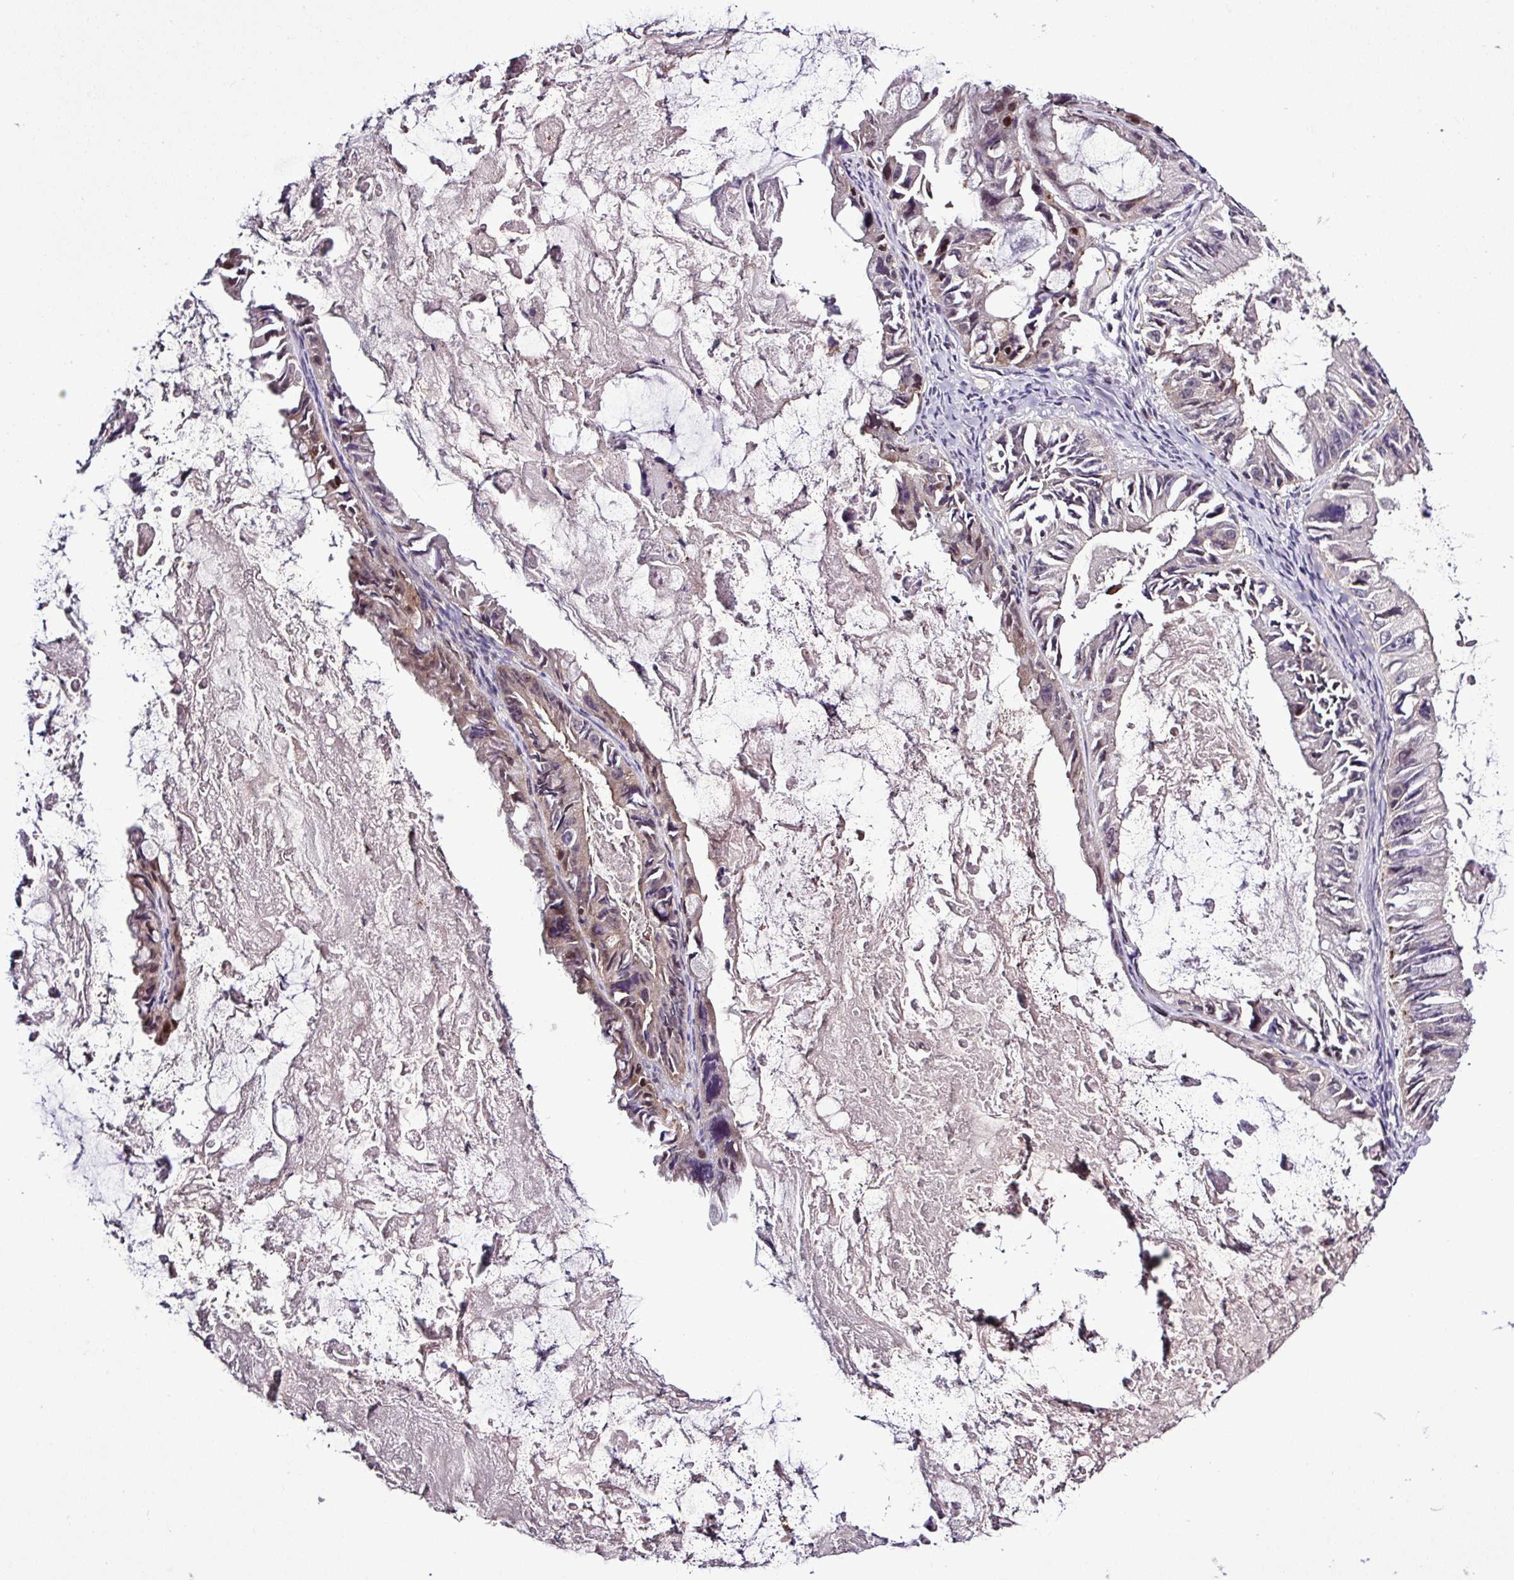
{"staining": {"intensity": "weak", "quantity": "<25%", "location": "cytoplasmic/membranous"}, "tissue": "ovarian cancer", "cell_type": "Tumor cells", "image_type": "cancer", "snomed": [{"axis": "morphology", "description": "Cystadenocarcinoma, mucinous, NOS"}, {"axis": "topography", "description": "Ovary"}], "caption": "This is an immunohistochemistry photomicrograph of human ovarian cancer. There is no staining in tumor cells.", "gene": "CARHSP1", "patient": {"sex": "female", "age": 61}}